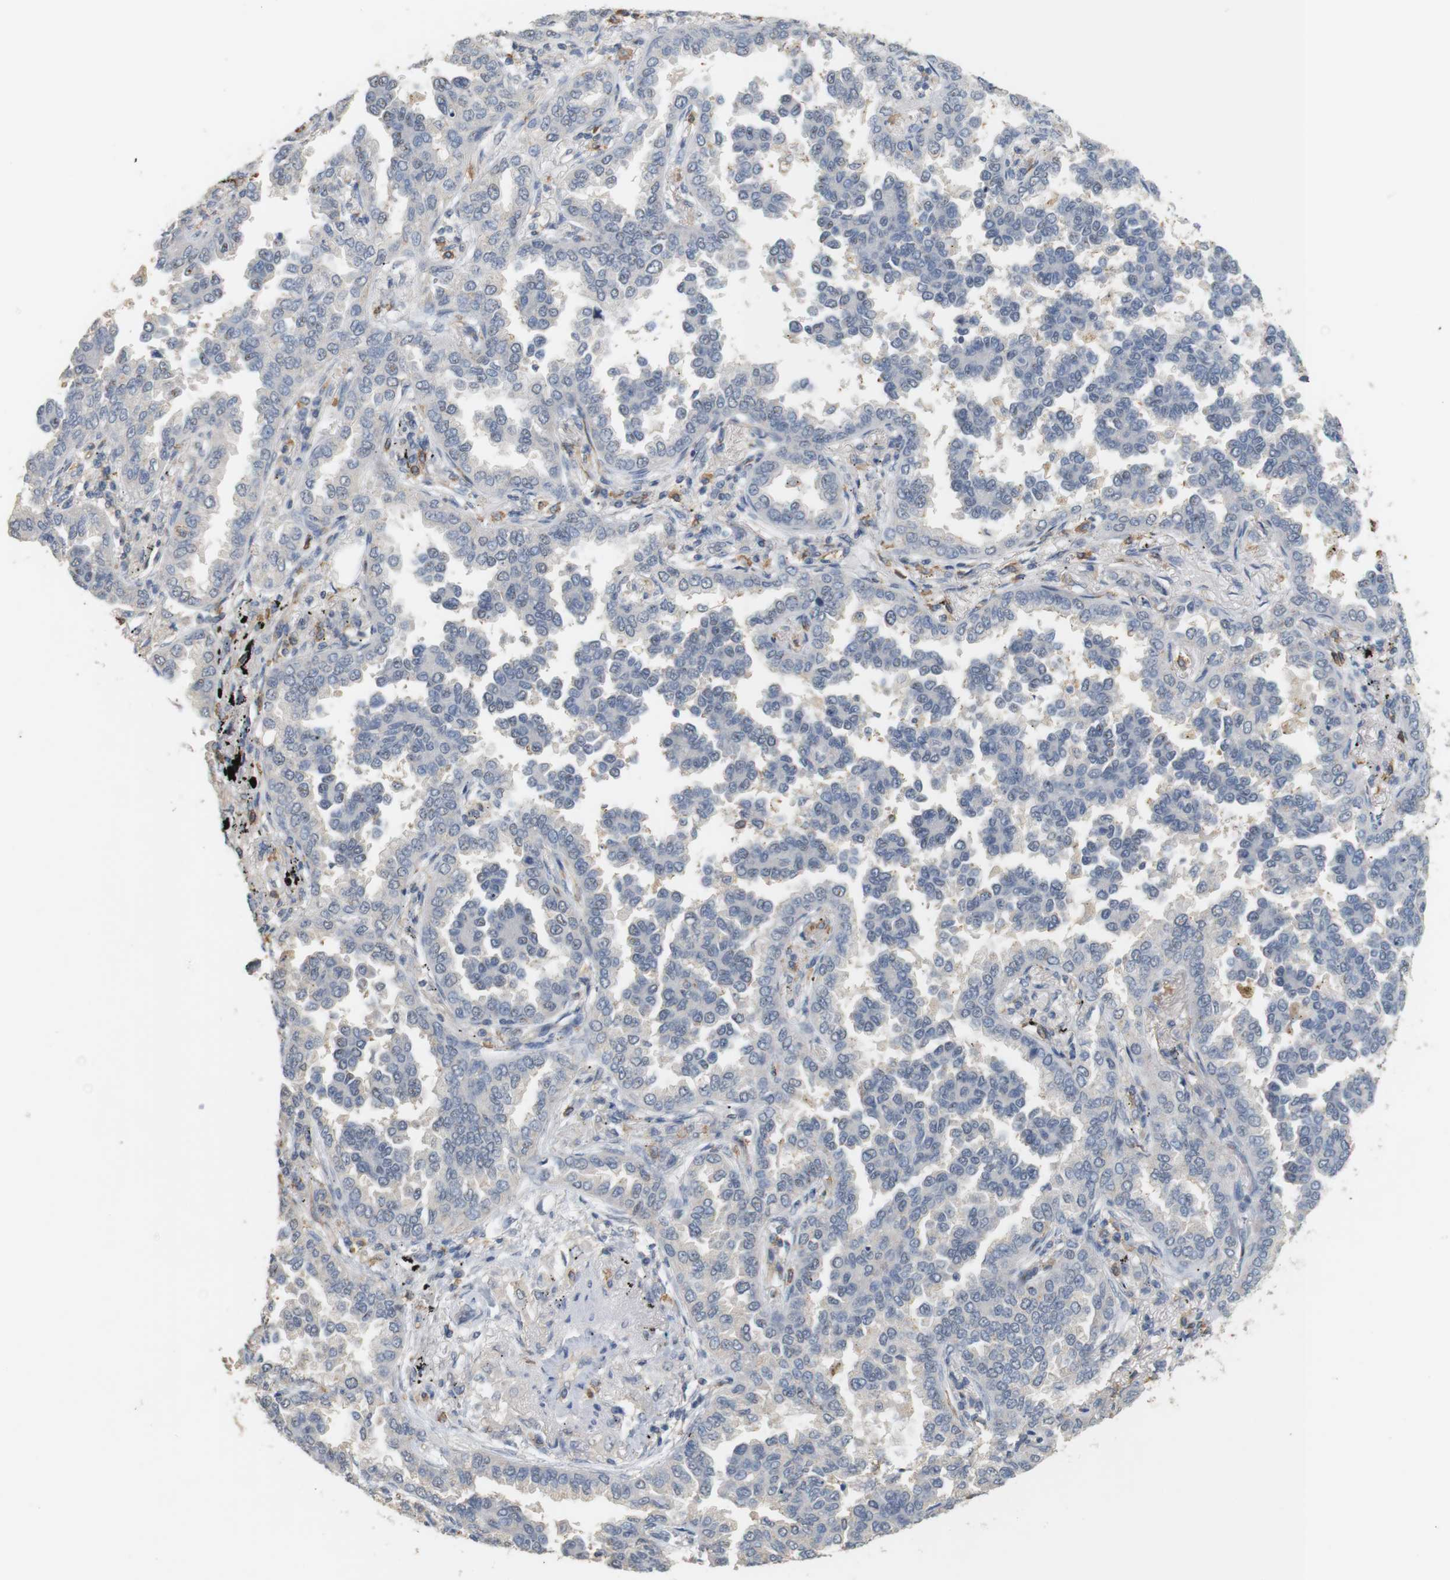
{"staining": {"intensity": "negative", "quantity": "none", "location": "none"}, "tissue": "lung cancer", "cell_type": "Tumor cells", "image_type": "cancer", "snomed": [{"axis": "morphology", "description": "Normal tissue, NOS"}, {"axis": "morphology", "description": "Adenocarcinoma, NOS"}, {"axis": "topography", "description": "Lung"}], "caption": "Immunohistochemistry (IHC) of human lung cancer demonstrates no expression in tumor cells.", "gene": "OSR1", "patient": {"sex": "male", "age": 59}}